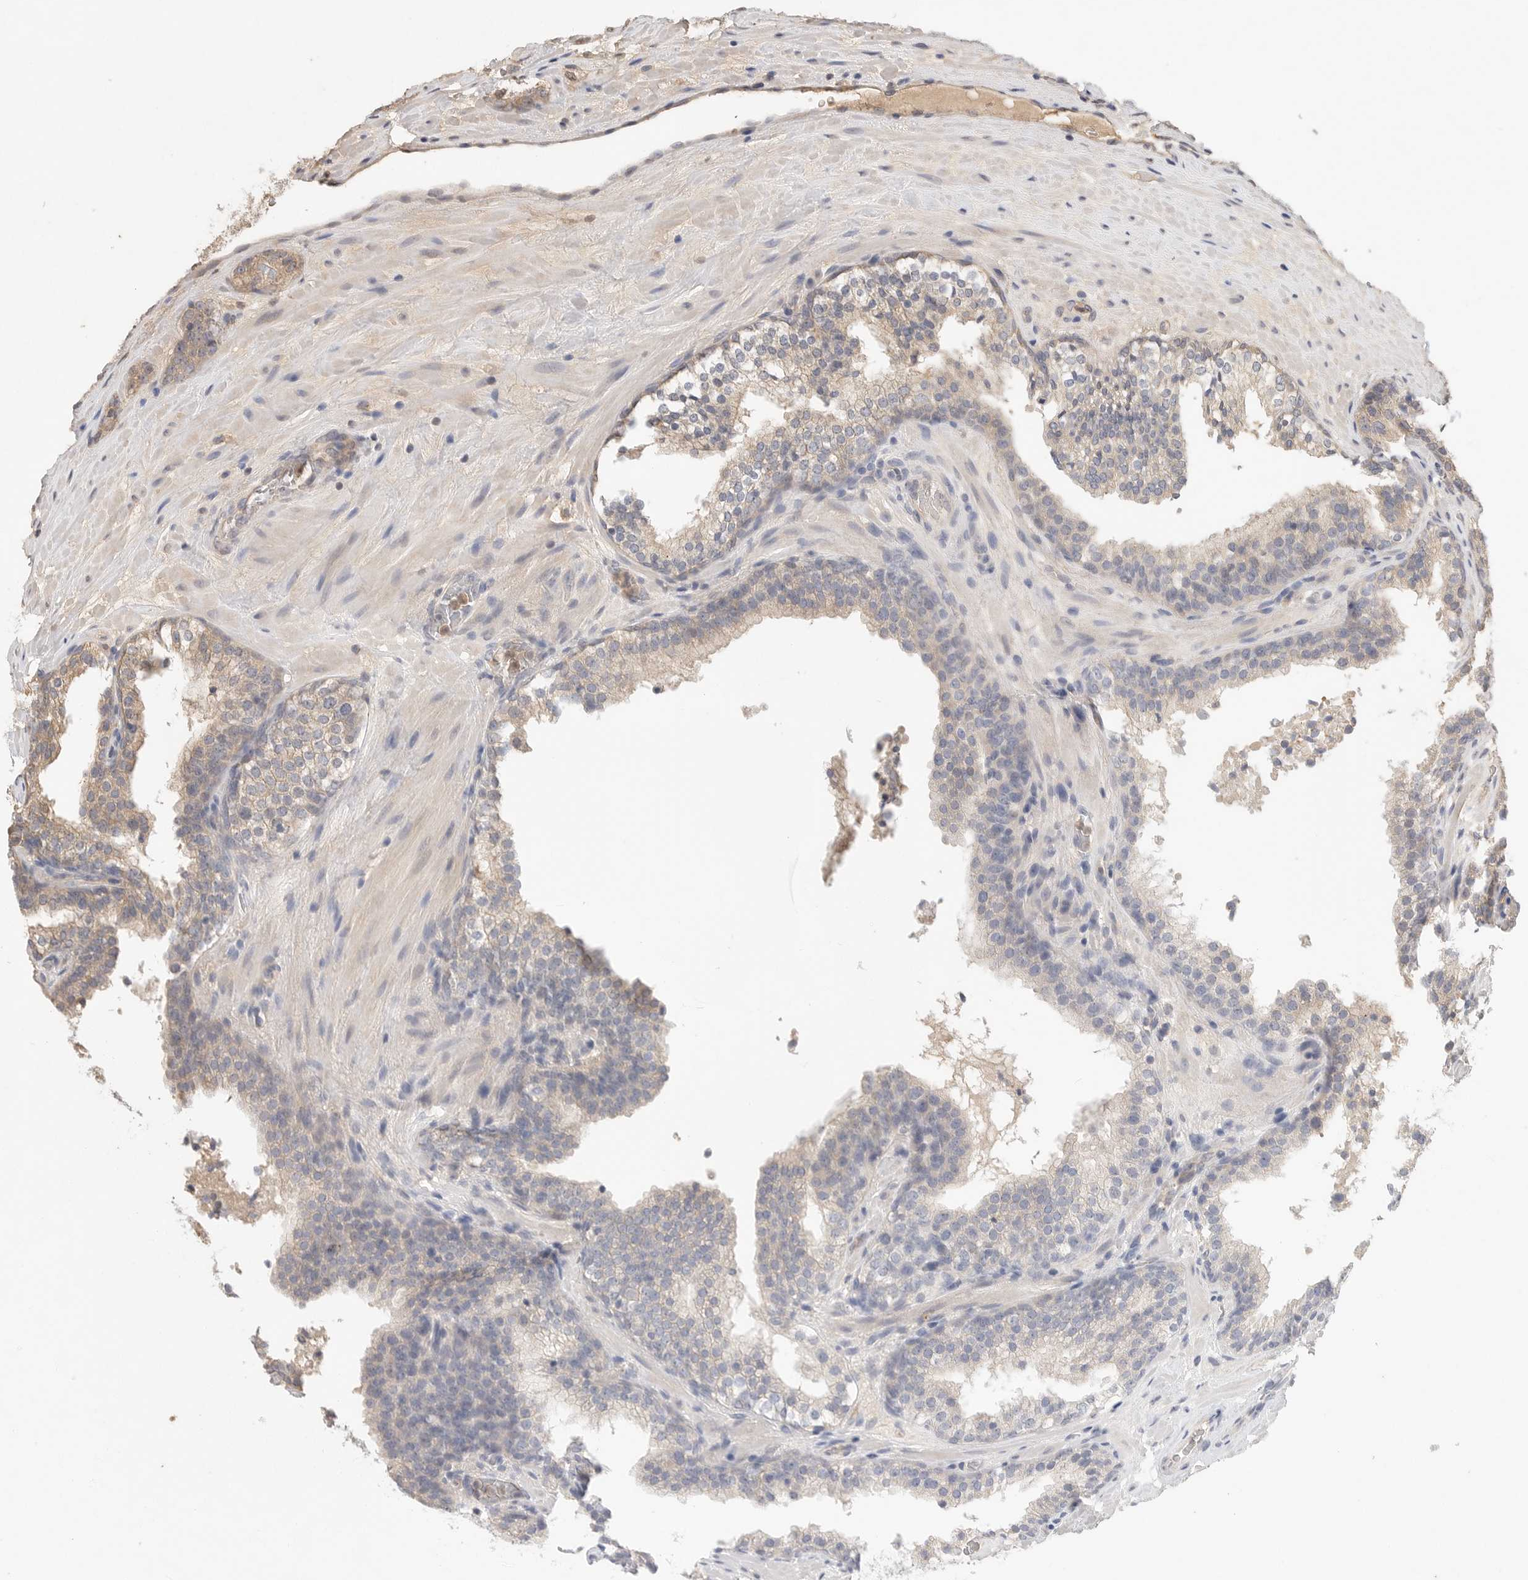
{"staining": {"intensity": "weak", "quantity": "<25%", "location": "cytoplasmic/membranous"}, "tissue": "prostate cancer", "cell_type": "Tumor cells", "image_type": "cancer", "snomed": [{"axis": "morphology", "description": "Adenocarcinoma, High grade"}, {"axis": "topography", "description": "Prostate"}], "caption": "Immunohistochemistry (IHC) histopathology image of neoplastic tissue: human prostate cancer stained with DAB (3,3'-diaminobenzidine) displays no significant protein staining in tumor cells.", "gene": "PRMT3", "patient": {"sex": "male", "age": 56}}